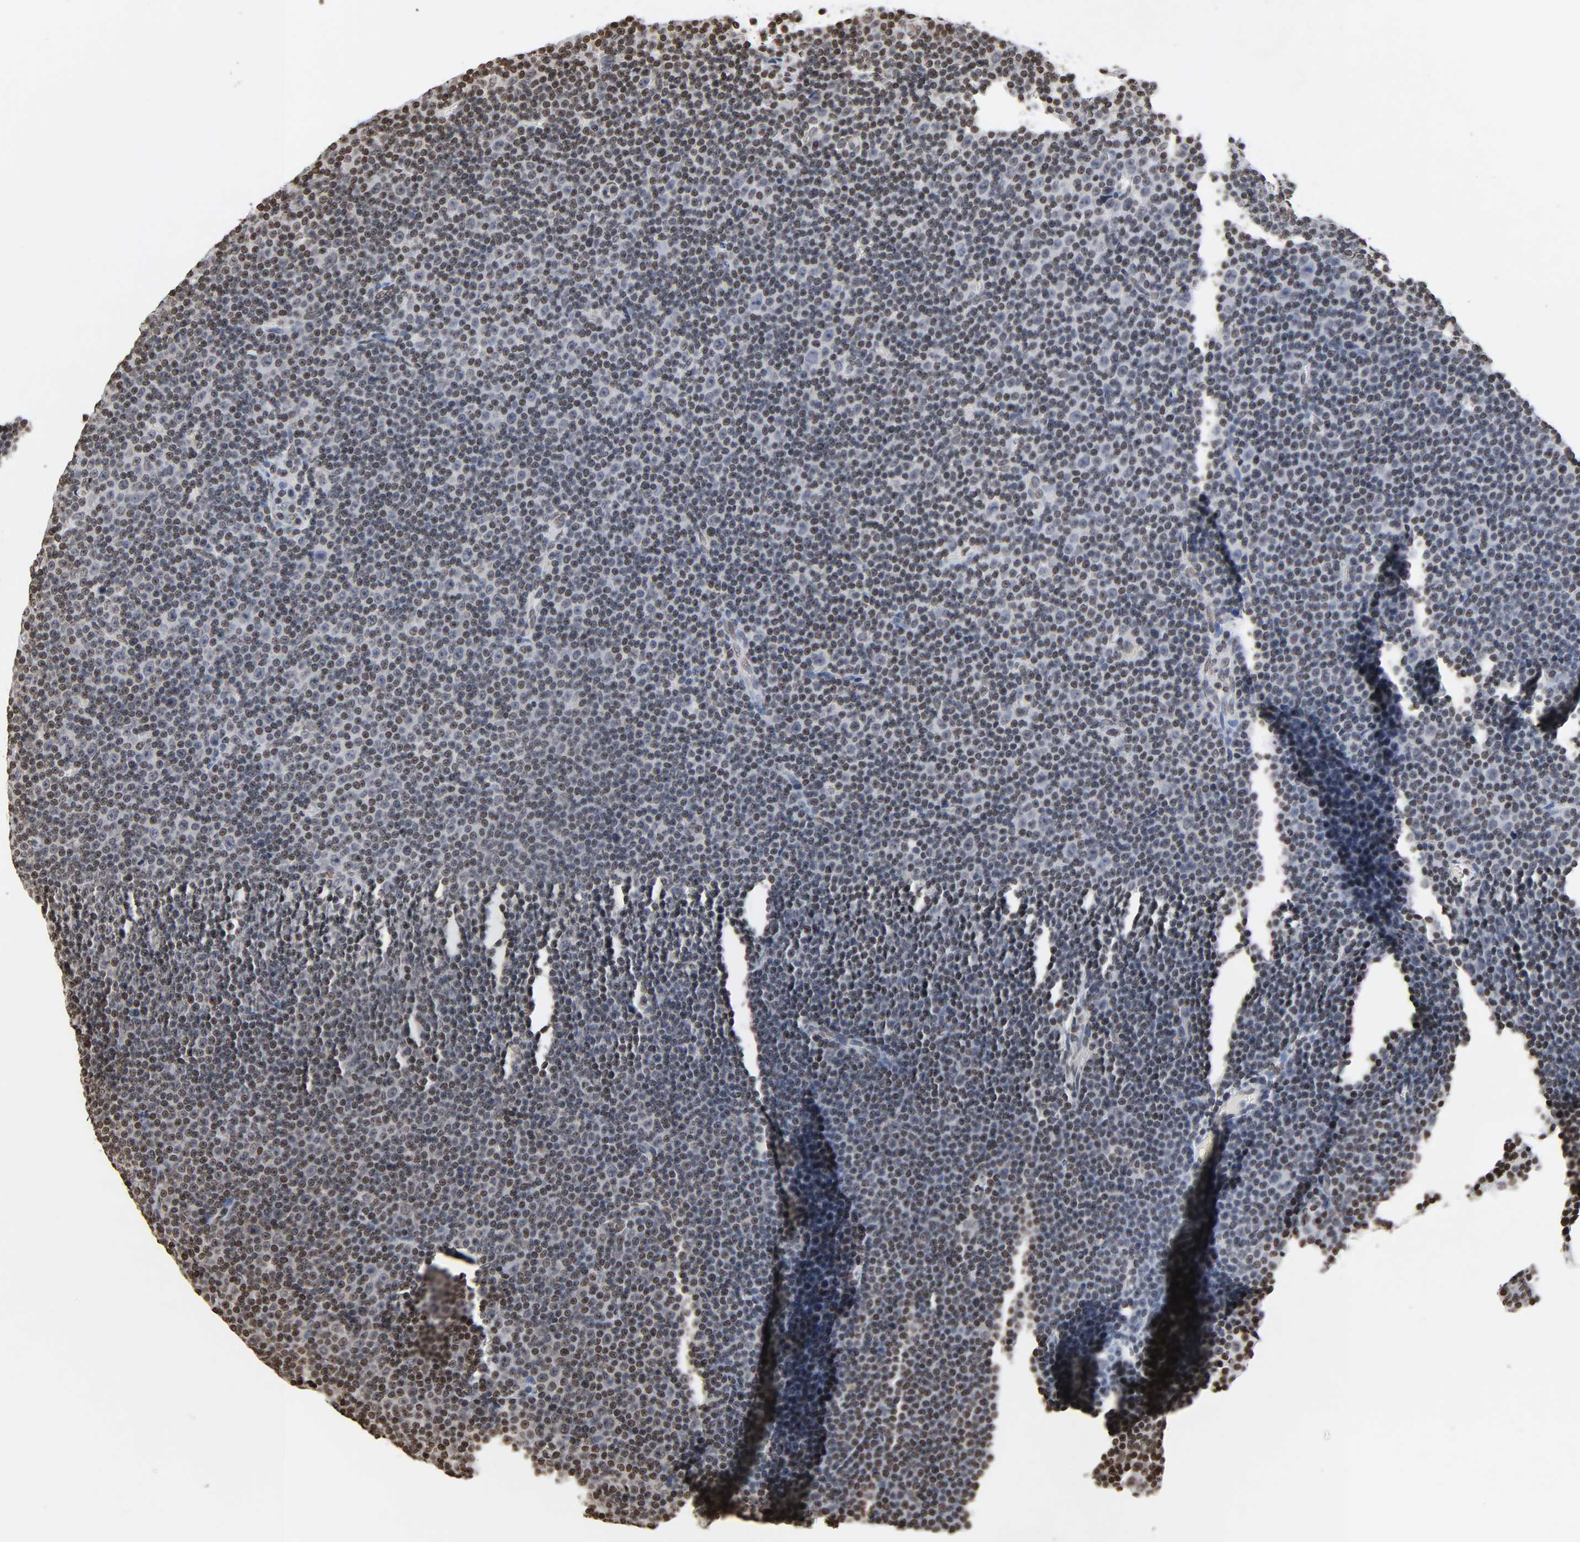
{"staining": {"intensity": "moderate", "quantity": "25%-75%", "location": "nuclear"}, "tissue": "lymphoma", "cell_type": "Tumor cells", "image_type": "cancer", "snomed": [{"axis": "morphology", "description": "Malignant lymphoma, non-Hodgkin's type, Low grade"}, {"axis": "topography", "description": "Lymph node"}], "caption": "Lymphoma tissue demonstrates moderate nuclear expression in approximately 25%-75% of tumor cells, visualized by immunohistochemistry. The protein is stained brown, and the nuclei are stained in blue (DAB (3,3'-diaminobenzidine) IHC with brightfield microscopy, high magnification).", "gene": "HOXA6", "patient": {"sex": "female", "age": 67}}